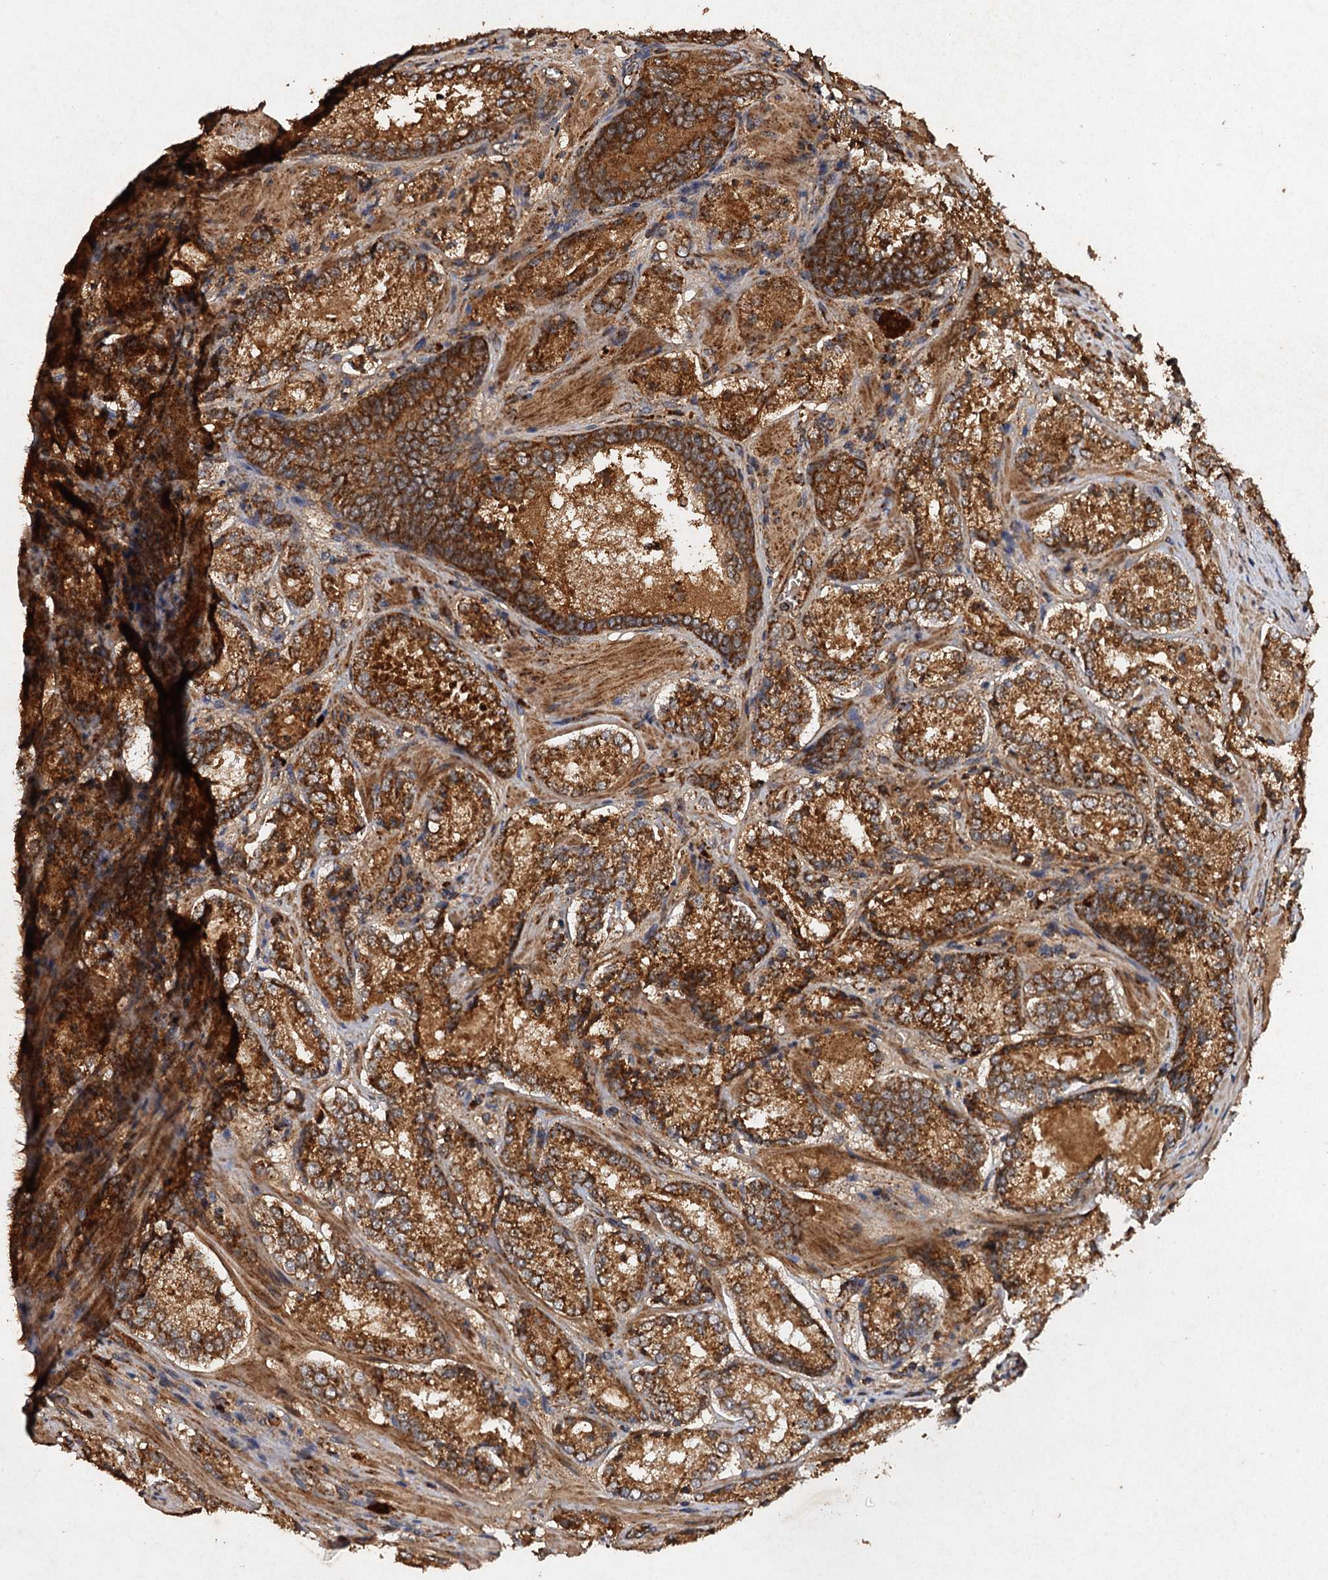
{"staining": {"intensity": "strong", "quantity": ">75%", "location": "cytoplasmic/membranous"}, "tissue": "prostate cancer", "cell_type": "Tumor cells", "image_type": "cancer", "snomed": [{"axis": "morphology", "description": "Adenocarcinoma, Low grade"}, {"axis": "topography", "description": "Prostate"}], "caption": "Protein analysis of prostate cancer (adenocarcinoma (low-grade)) tissue reveals strong cytoplasmic/membranous expression in approximately >75% of tumor cells.", "gene": "NDUFA13", "patient": {"sex": "male", "age": 74}}